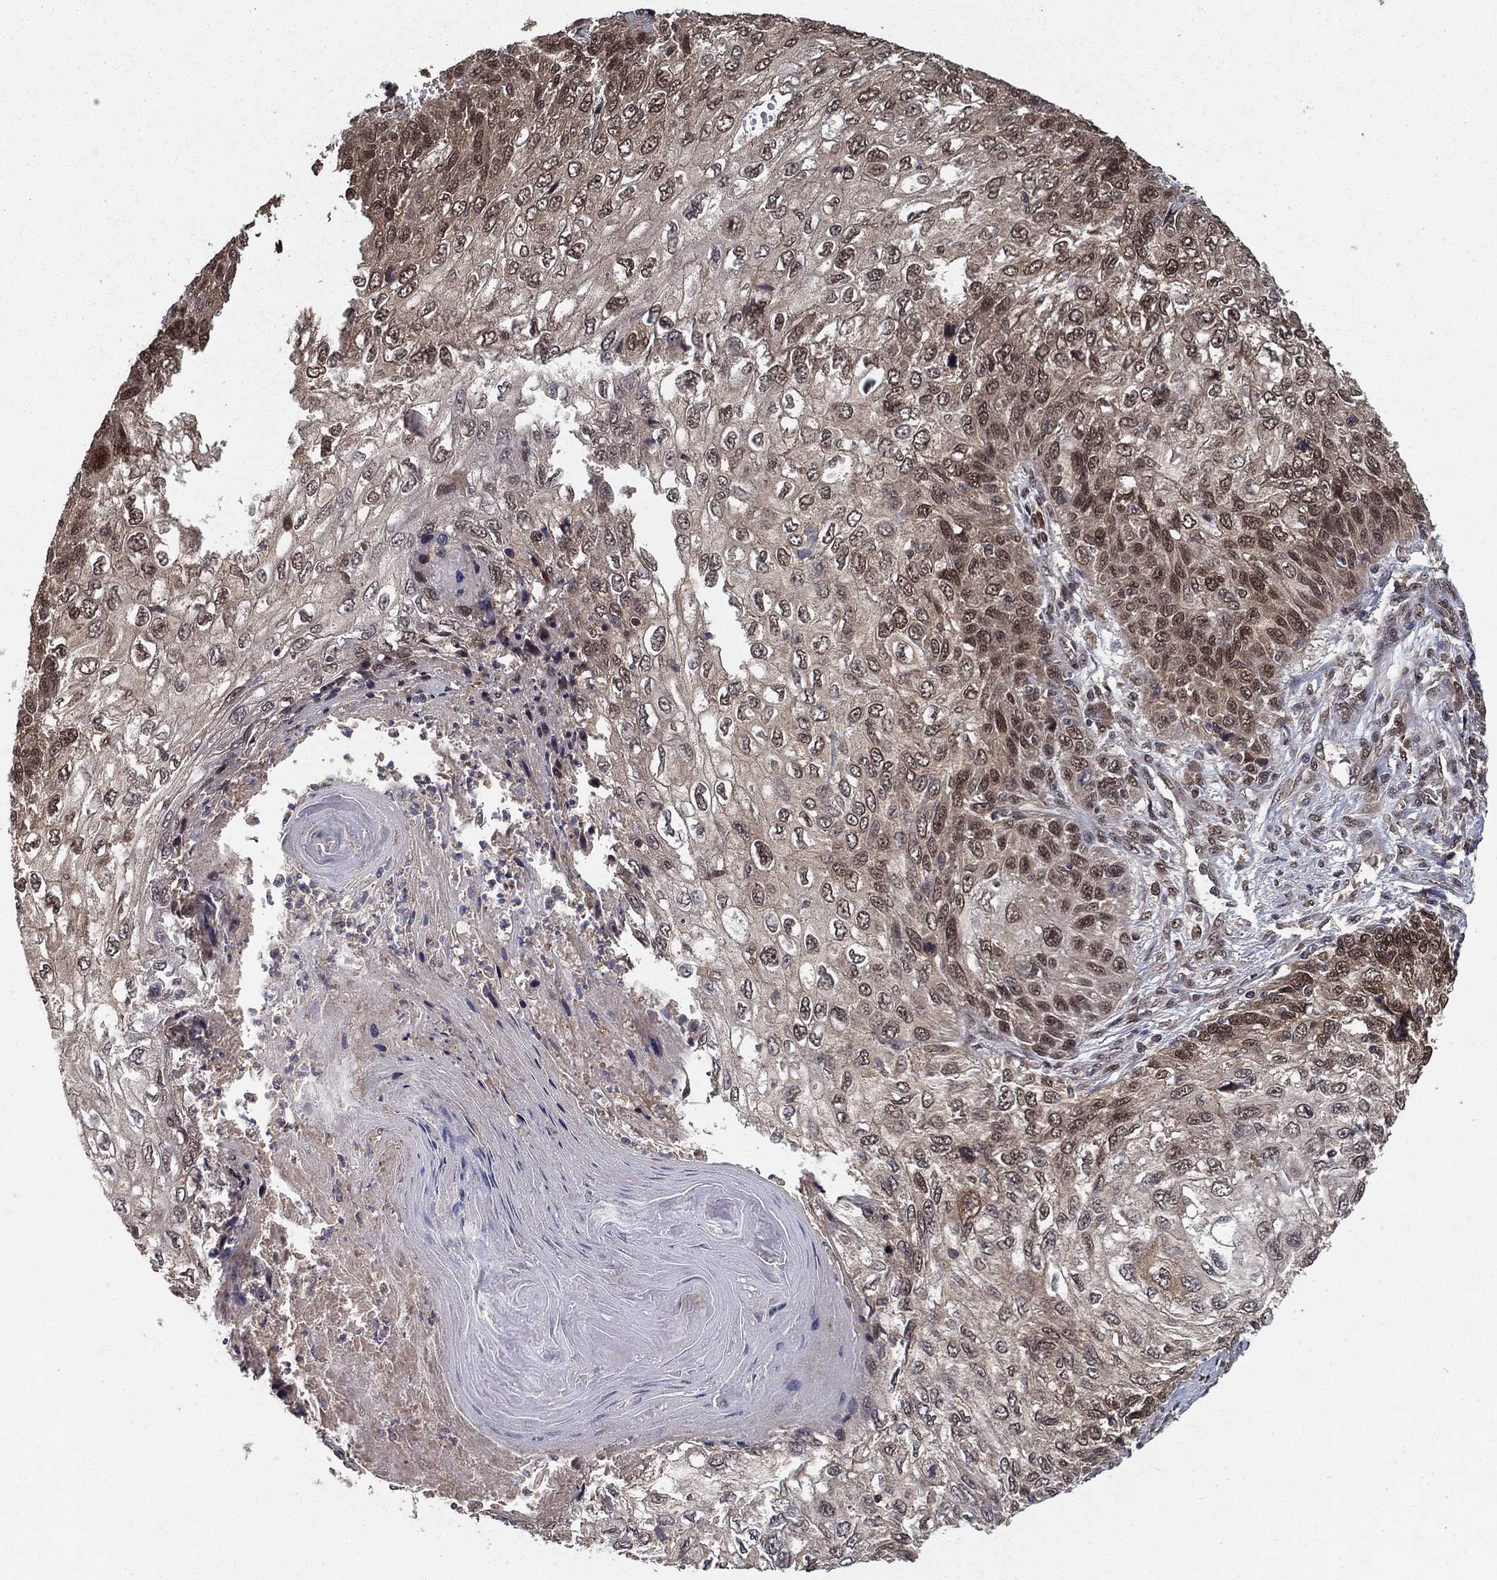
{"staining": {"intensity": "moderate", "quantity": "<25%", "location": "nuclear"}, "tissue": "skin cancer", "cell_type": "Tumor cells", "image_type": "cancer", "snomed": [{"axis": "morphology", "description": "Squamous cell carcinoma, NOS"}, {"axis": "topography", "description": "Skin"}], "caption": "An IHC histopathology image of tumor tissue is shown. Protein staining in brown labels moderate nuclear positivity in skin squamous cell carcinoma within tumor cells.", "gene": "CARM1", "patient": {"sex": "male", "age": 92}}